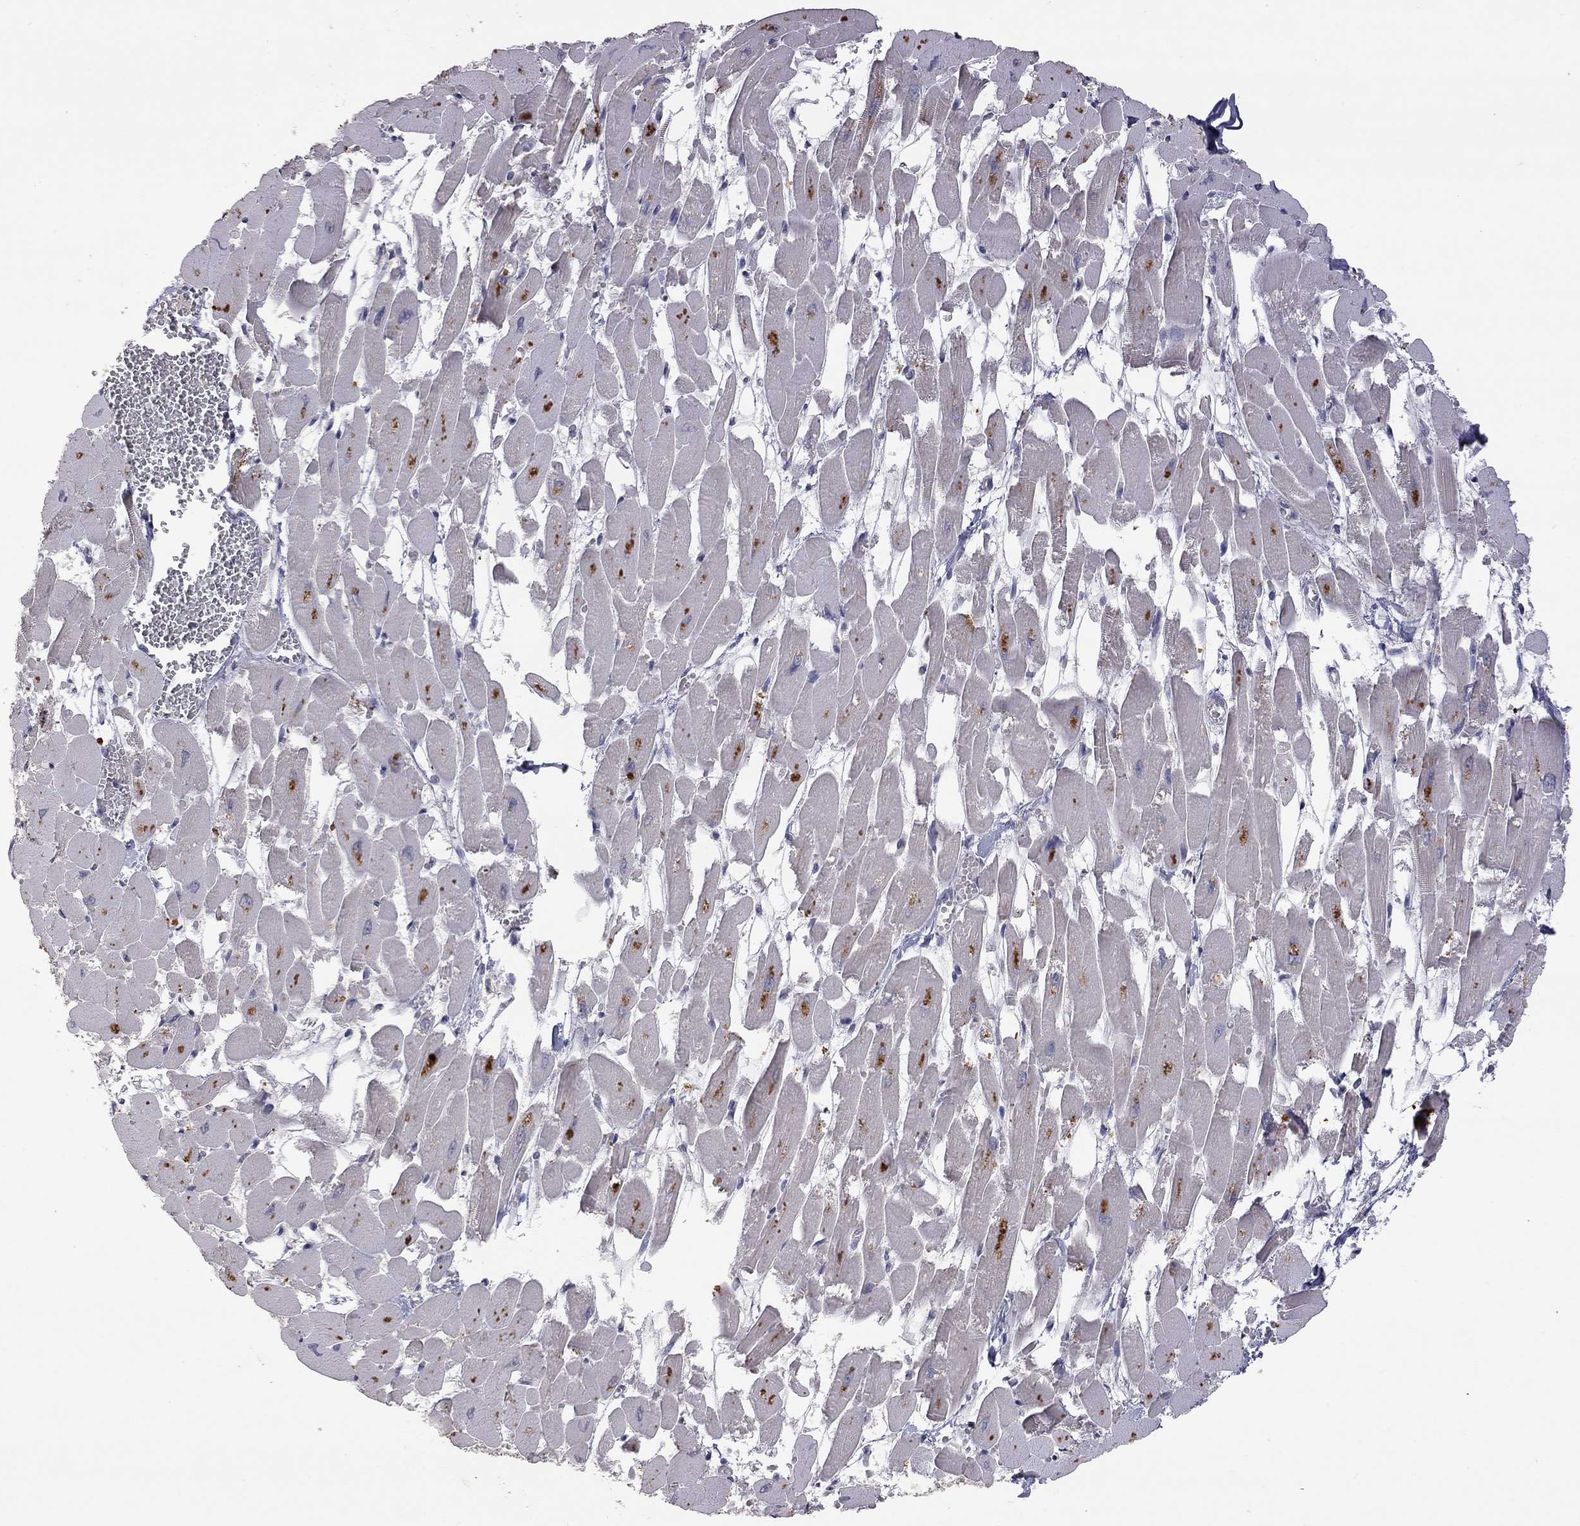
{"staining": {"intensity": "negative", "quantity": "none", "location": "none"}, "tissue": "heart muscle", "cell_type": "Cardiomyocytes", "image_type": "normal", "snomed": [{"axis": "morphology", "description": "Normal tissue, NOS"}, {"axis": "topography", "description": "Heart"}], "caption": "Protein analysis of benign heart muscle reveals no significant staining in cardiomyocytes. (Brightfield microscopy of DAB (3,3'-diaminobenzidine) immunohistochemistry (IHC) at high magnification).", "gene": "SYT12", "patient": {"sex": "female", "age": 52}}